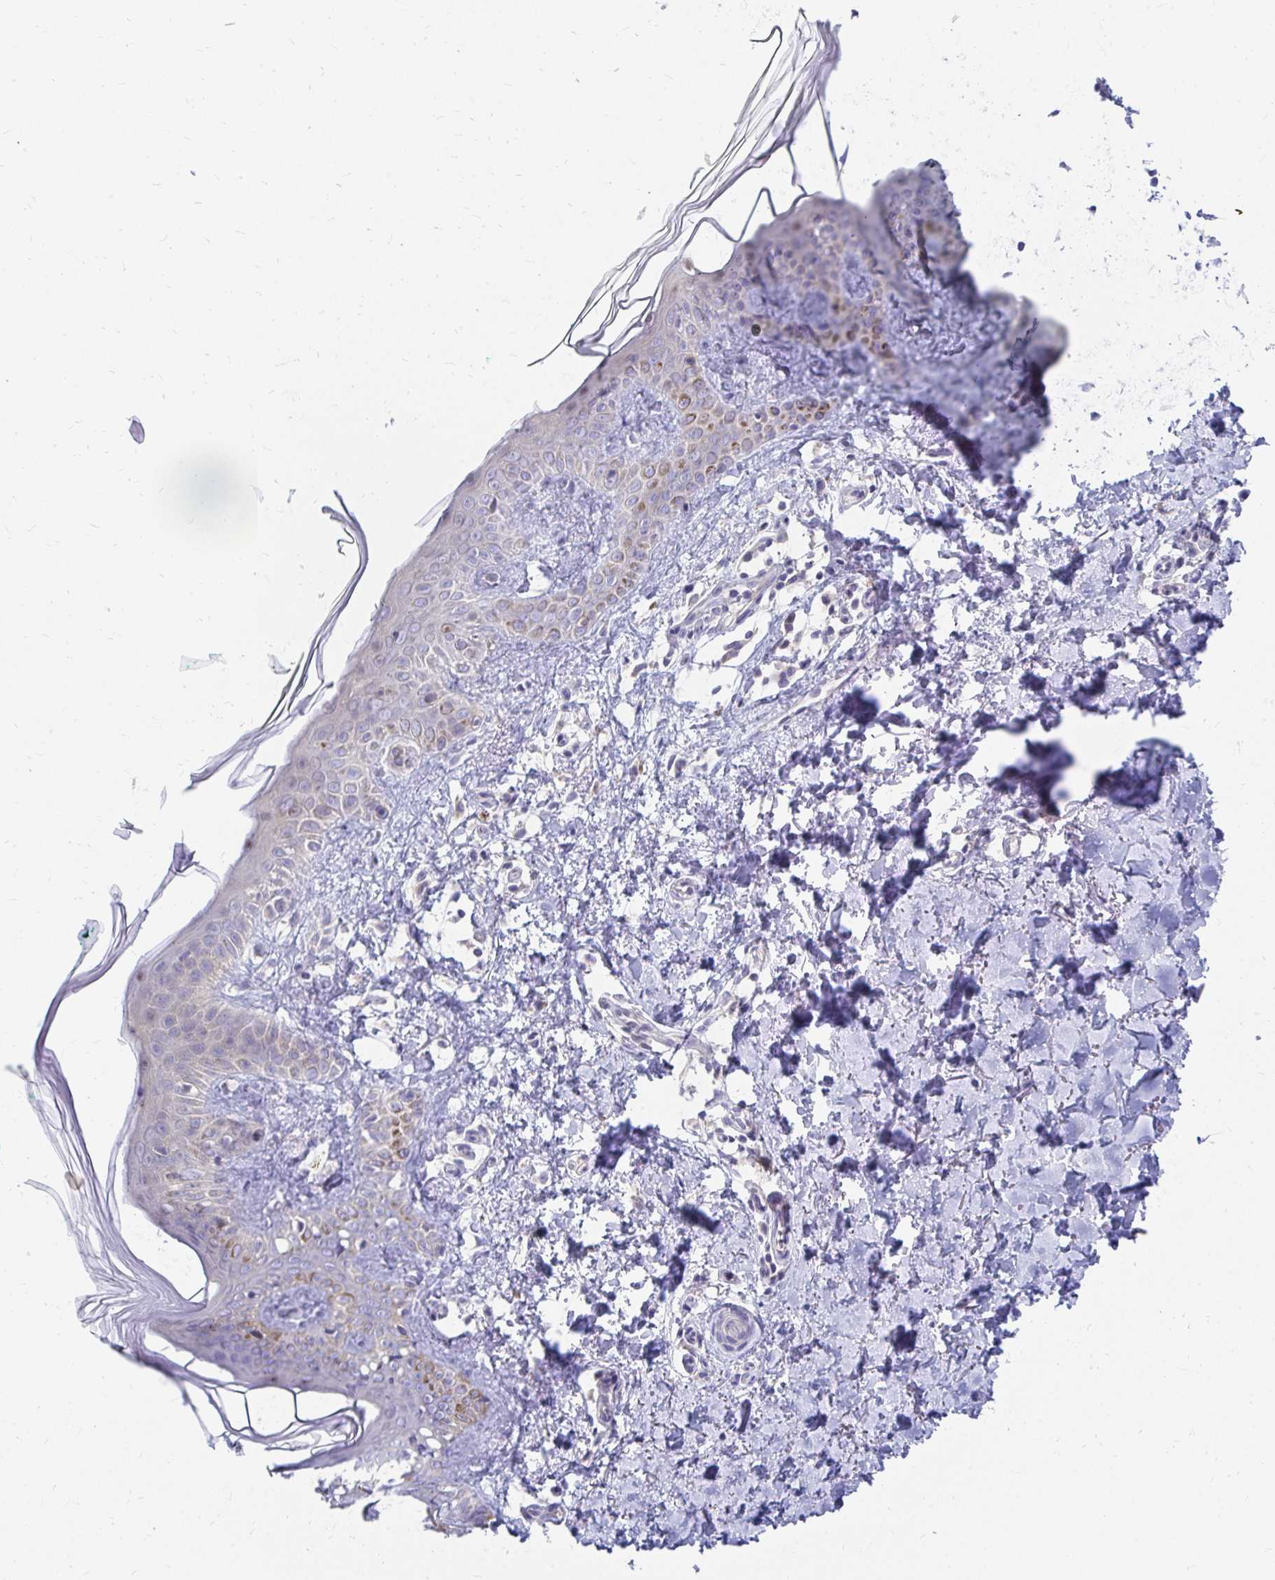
{"staining": {"intensity": "negative", "quantity": "none", "location": "none"}, "tissue": "skin", "cell_type": "Fibroblasts", "image_type": "normal", "snomed": [{"axis": "morphology", "description": "Normal tissue, NOS"}, {"axis": "topography", "description": "Skin"}, {"axis": "topography", "description": "Peripheral nerve tissue"}], "caption": "This is a image of immunohistochemistry staining of unremarkable skin, which shows no staining in fibroblasts.", "gene": "C19orf81", "patient": {"sex": "female", "age": 45}}